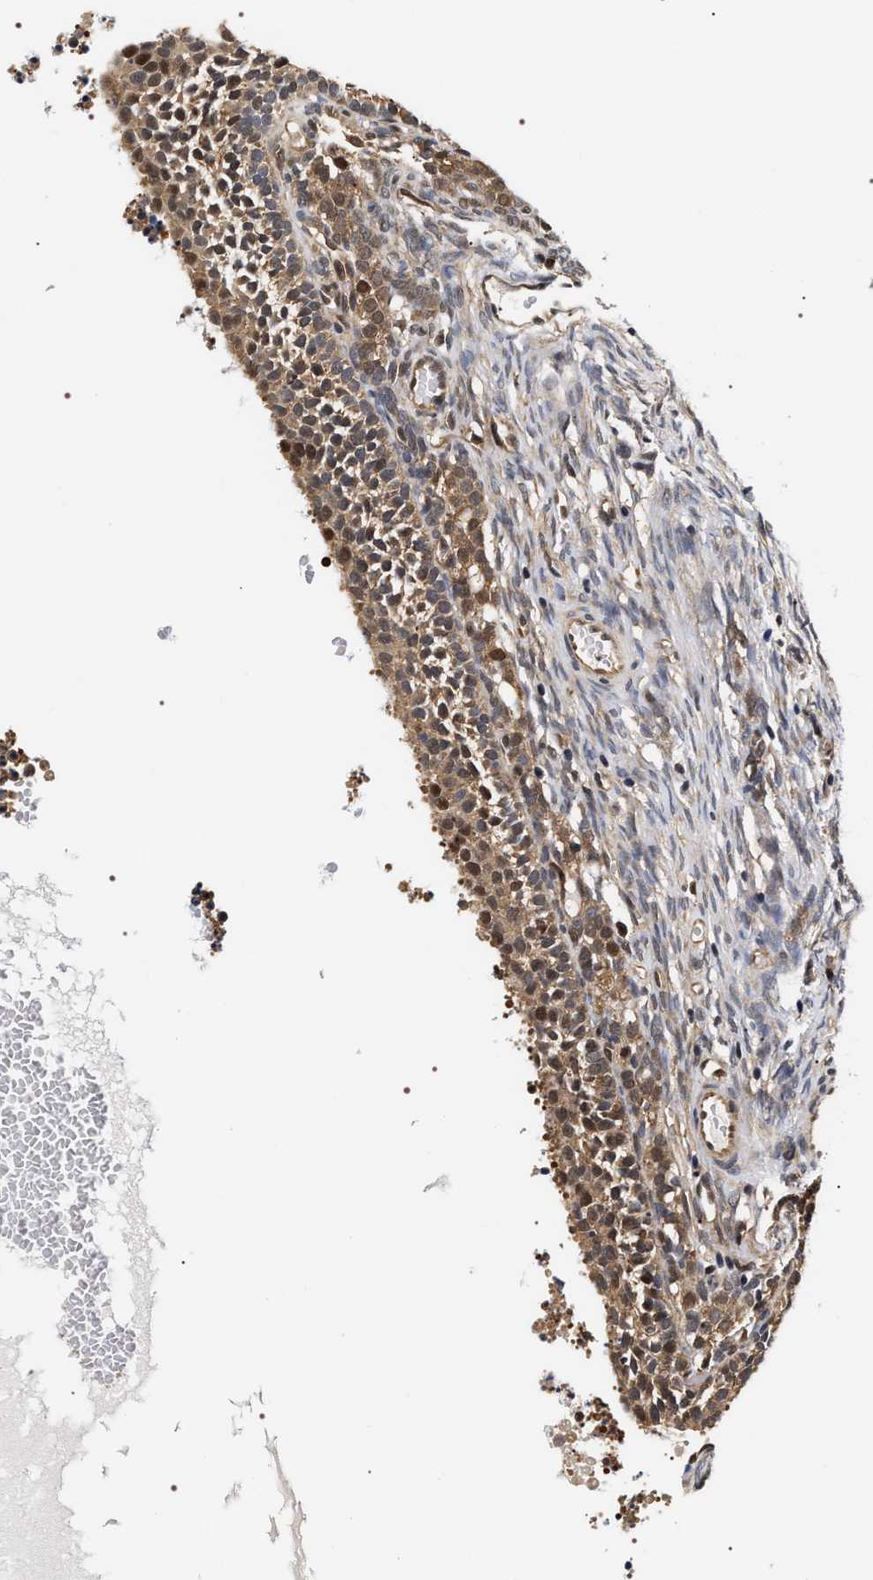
{"staining": {"intensity": "weak", "quantity": ">75%", "location": "cytoplasmic/membranous"}, "tissue": "ovary", "cell_type": "Ovarian stroma cells", "image_type": "normal", "snomed": [{"axis": "morphology", "description": "Normal tissue, NOS"}, {"axis": "topography", "description": "Ovary"}], "caption": "Brown immunohistochemical staining in unremarkable human ovary shows weak cytoplasmic/membranous expression in approximately >75% of ovarian stroma cells.", "gene": "BAG6", "patient": {"sex": "female", "age": 35}}